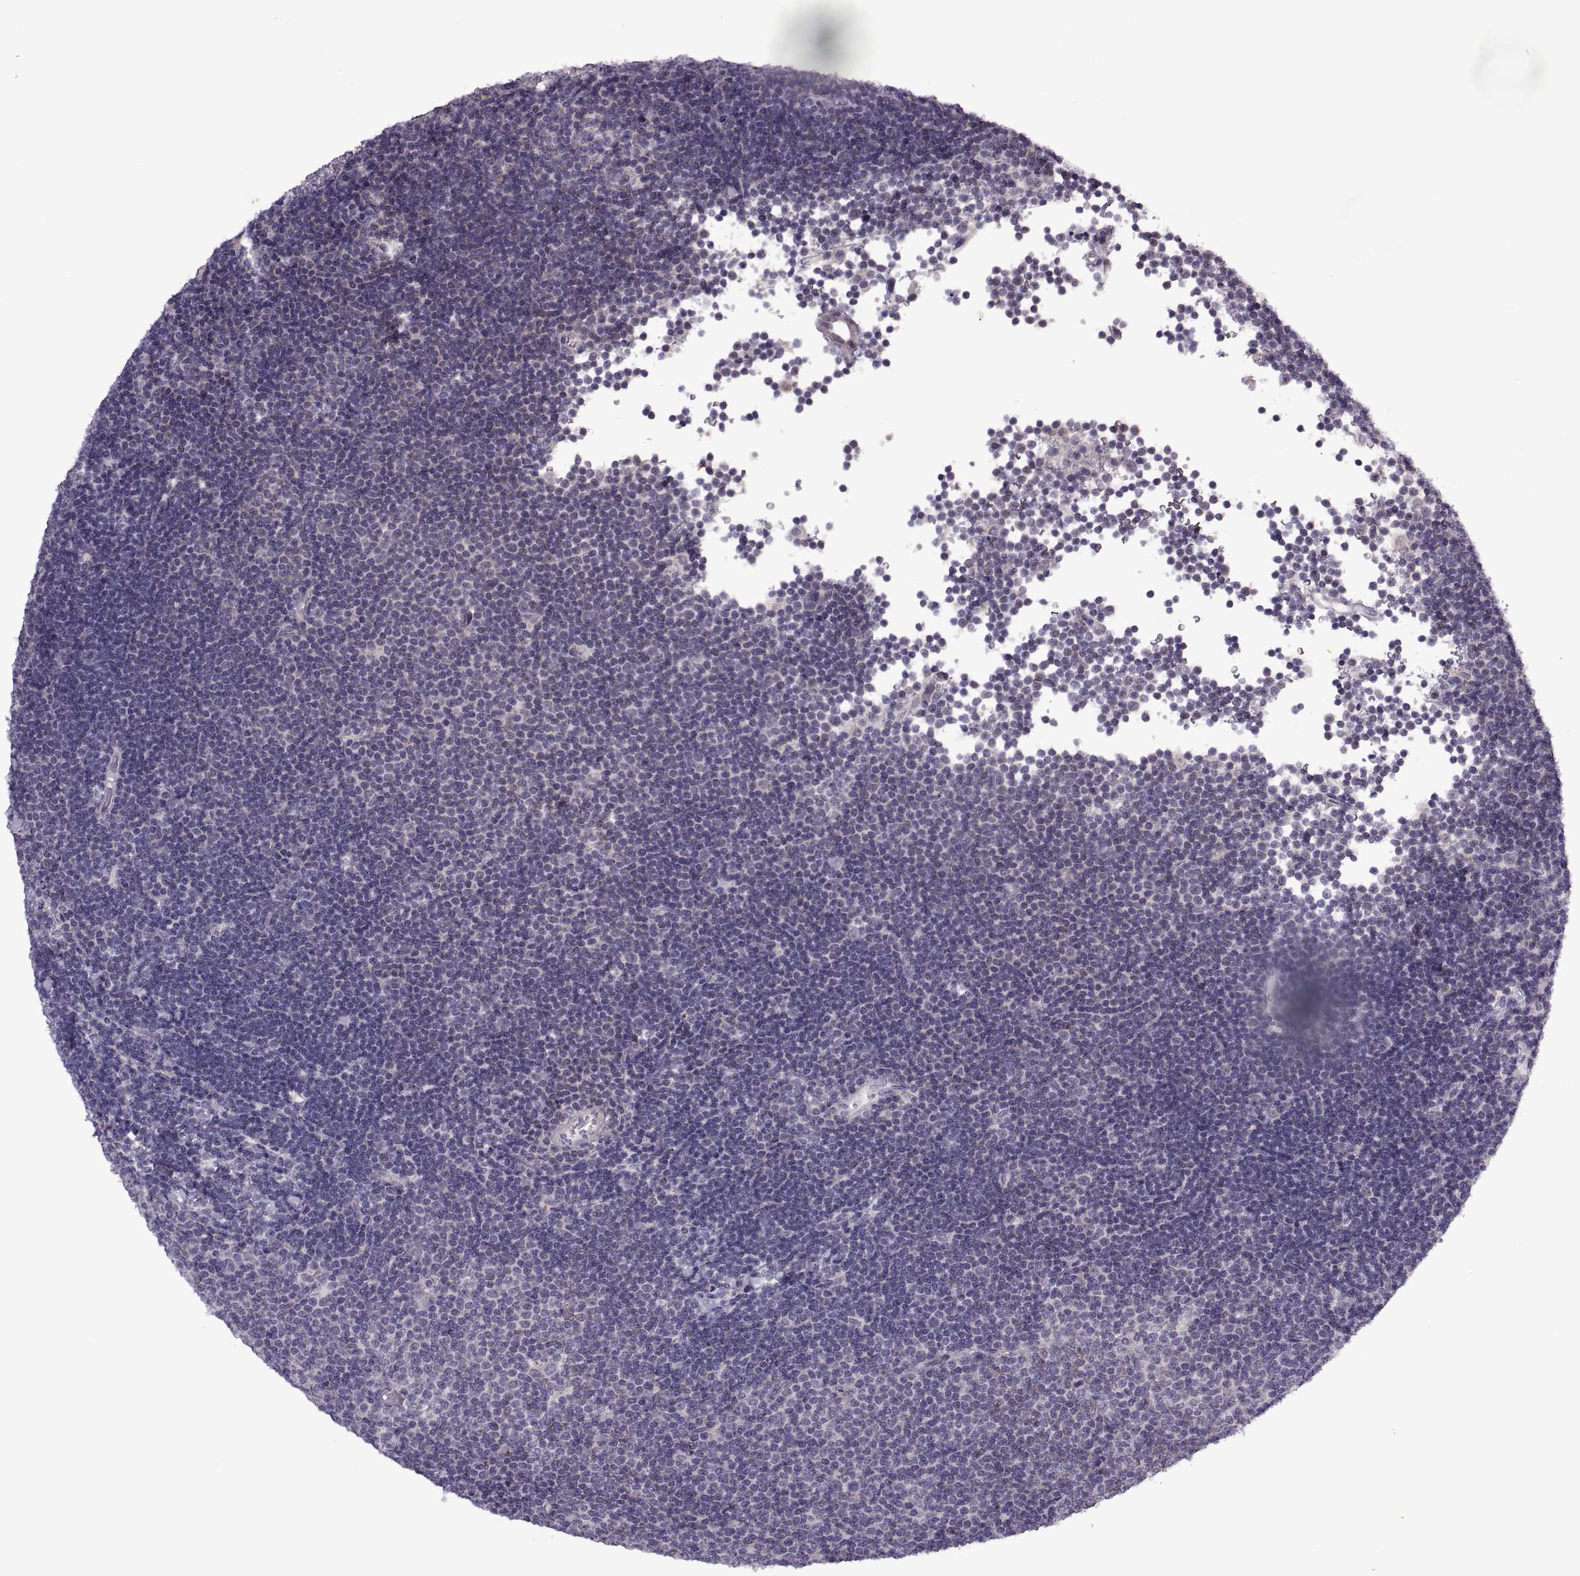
{"staining": {"intensity": "negative", "quantity": "none", "location": "none"}, "tissue": "lymphoma", "cell_type": "Tumor cells", "image_type": "cancer", "snomed": [{"axis": "morphology", "description": "Malignant lymphoma, non-Hodgkin's type, Low grade"}, {"axis": "topography", "description": "Brain"}], "caption": "Tumor cells show no significant staining in malignant lymphoma, non-Hodgkin's type (low-grade). Brightfield microscopy of immunohistochemistry stained with DAB (3,3'-diaminobenzidine) (brown) and hematoxylin (blue), captured at high magnification.", "gene": "RIPK4", "patient": {"sex": "female", "age": 66}}